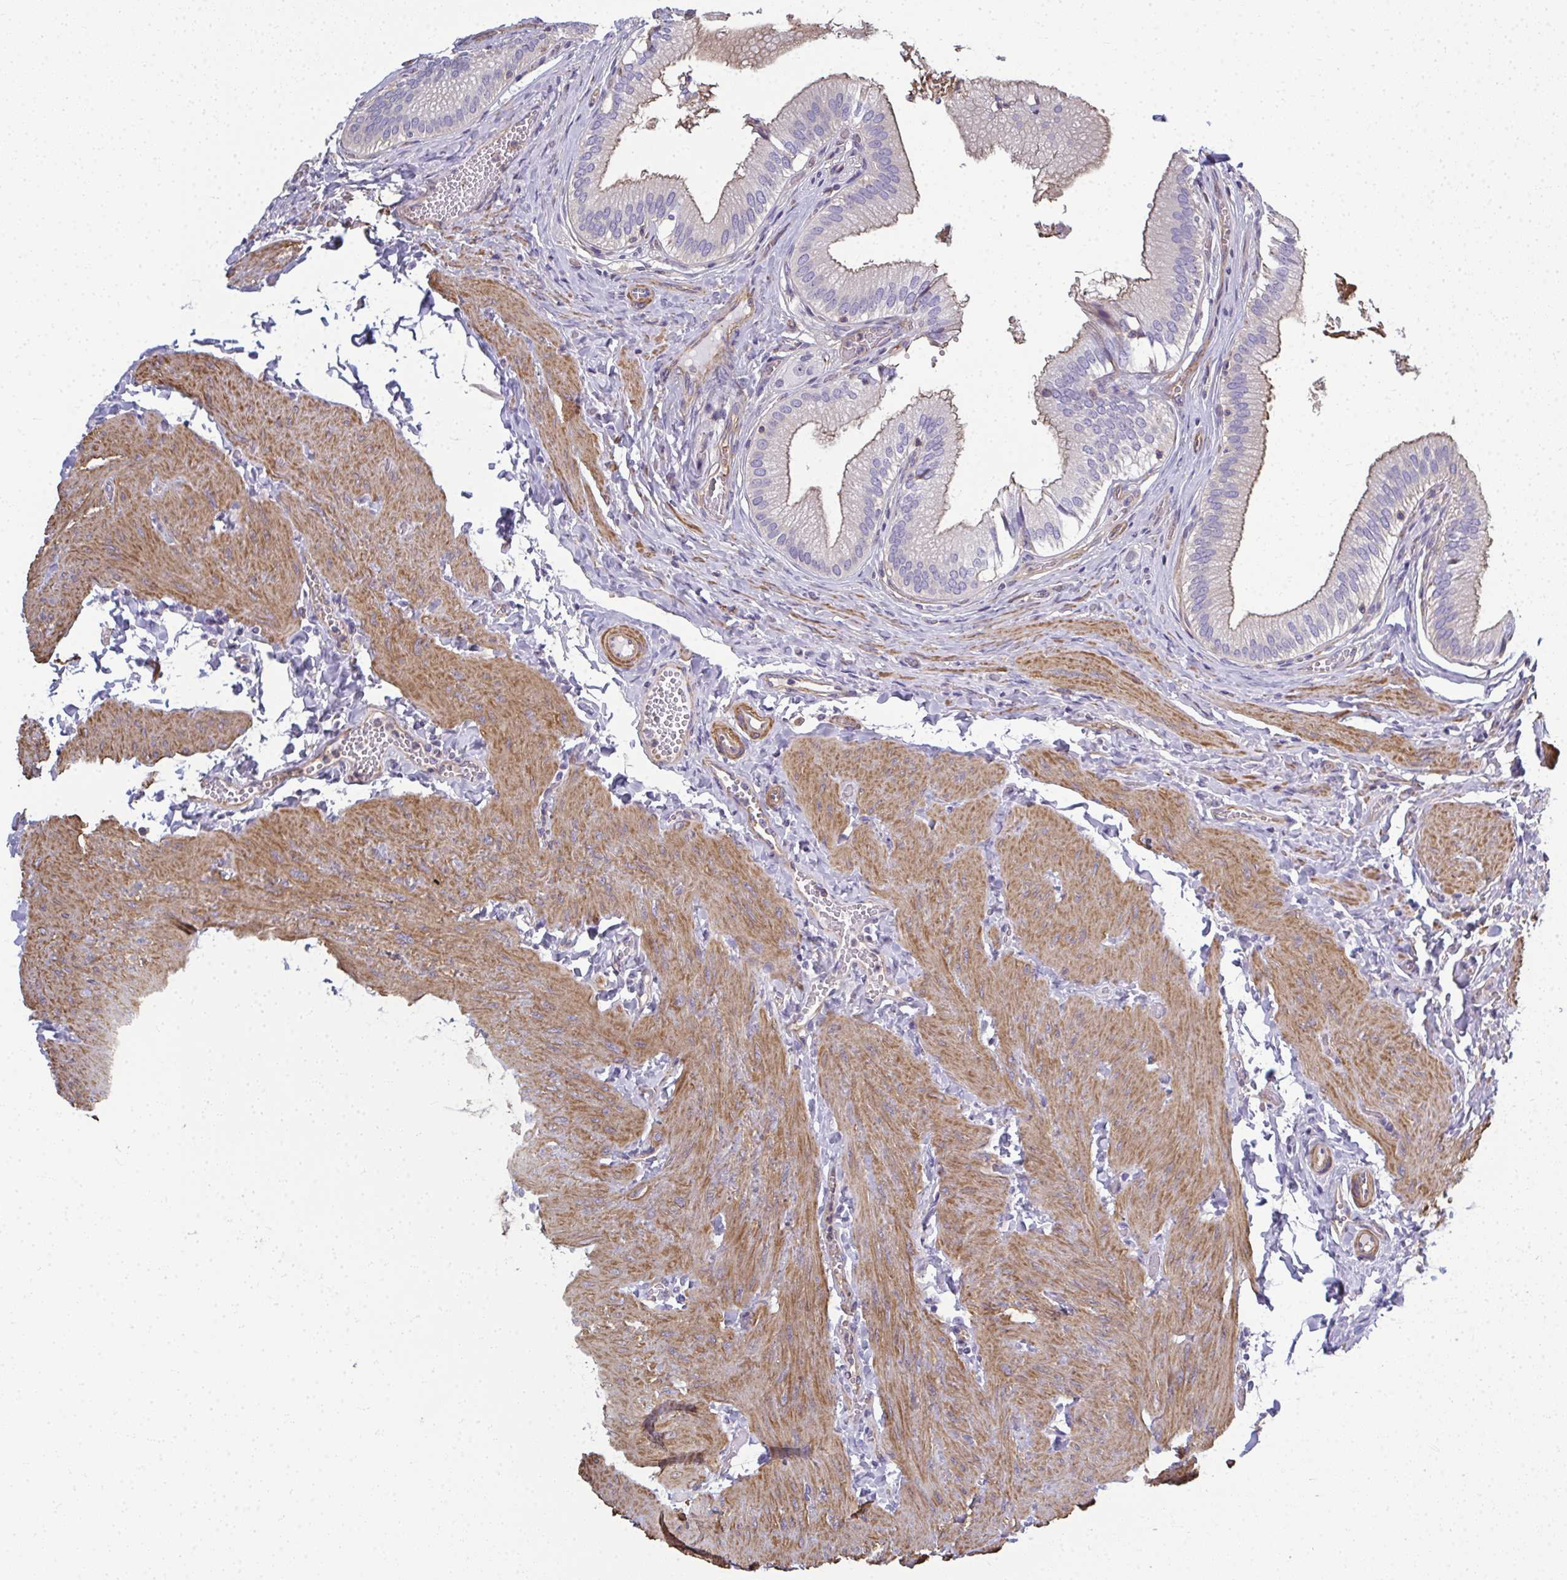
{"staining": {"intensity": "weak", "quantity": "25%-75%", "location": "cytoplasmic/membranous"}, "tissue": "gallbladder", "cell_type": "Glandular cells", "image_type": "normal", "snomed": [{"axis": "morphology", "description": "Normal tissue, NOS"}, {"axis": "topography", "description": "Gallbladder"}, {"axis": "topography", "description": "Peripheral nerve tissue"}], "caption": "Benign gallbladder displays weak cytoplasmic/membranous positivity in about 25%-75% of glandular cells, visualized by immunohistochemistry.", "gene": "MYL1", "patient": {"sex": "male", "age": 17}}